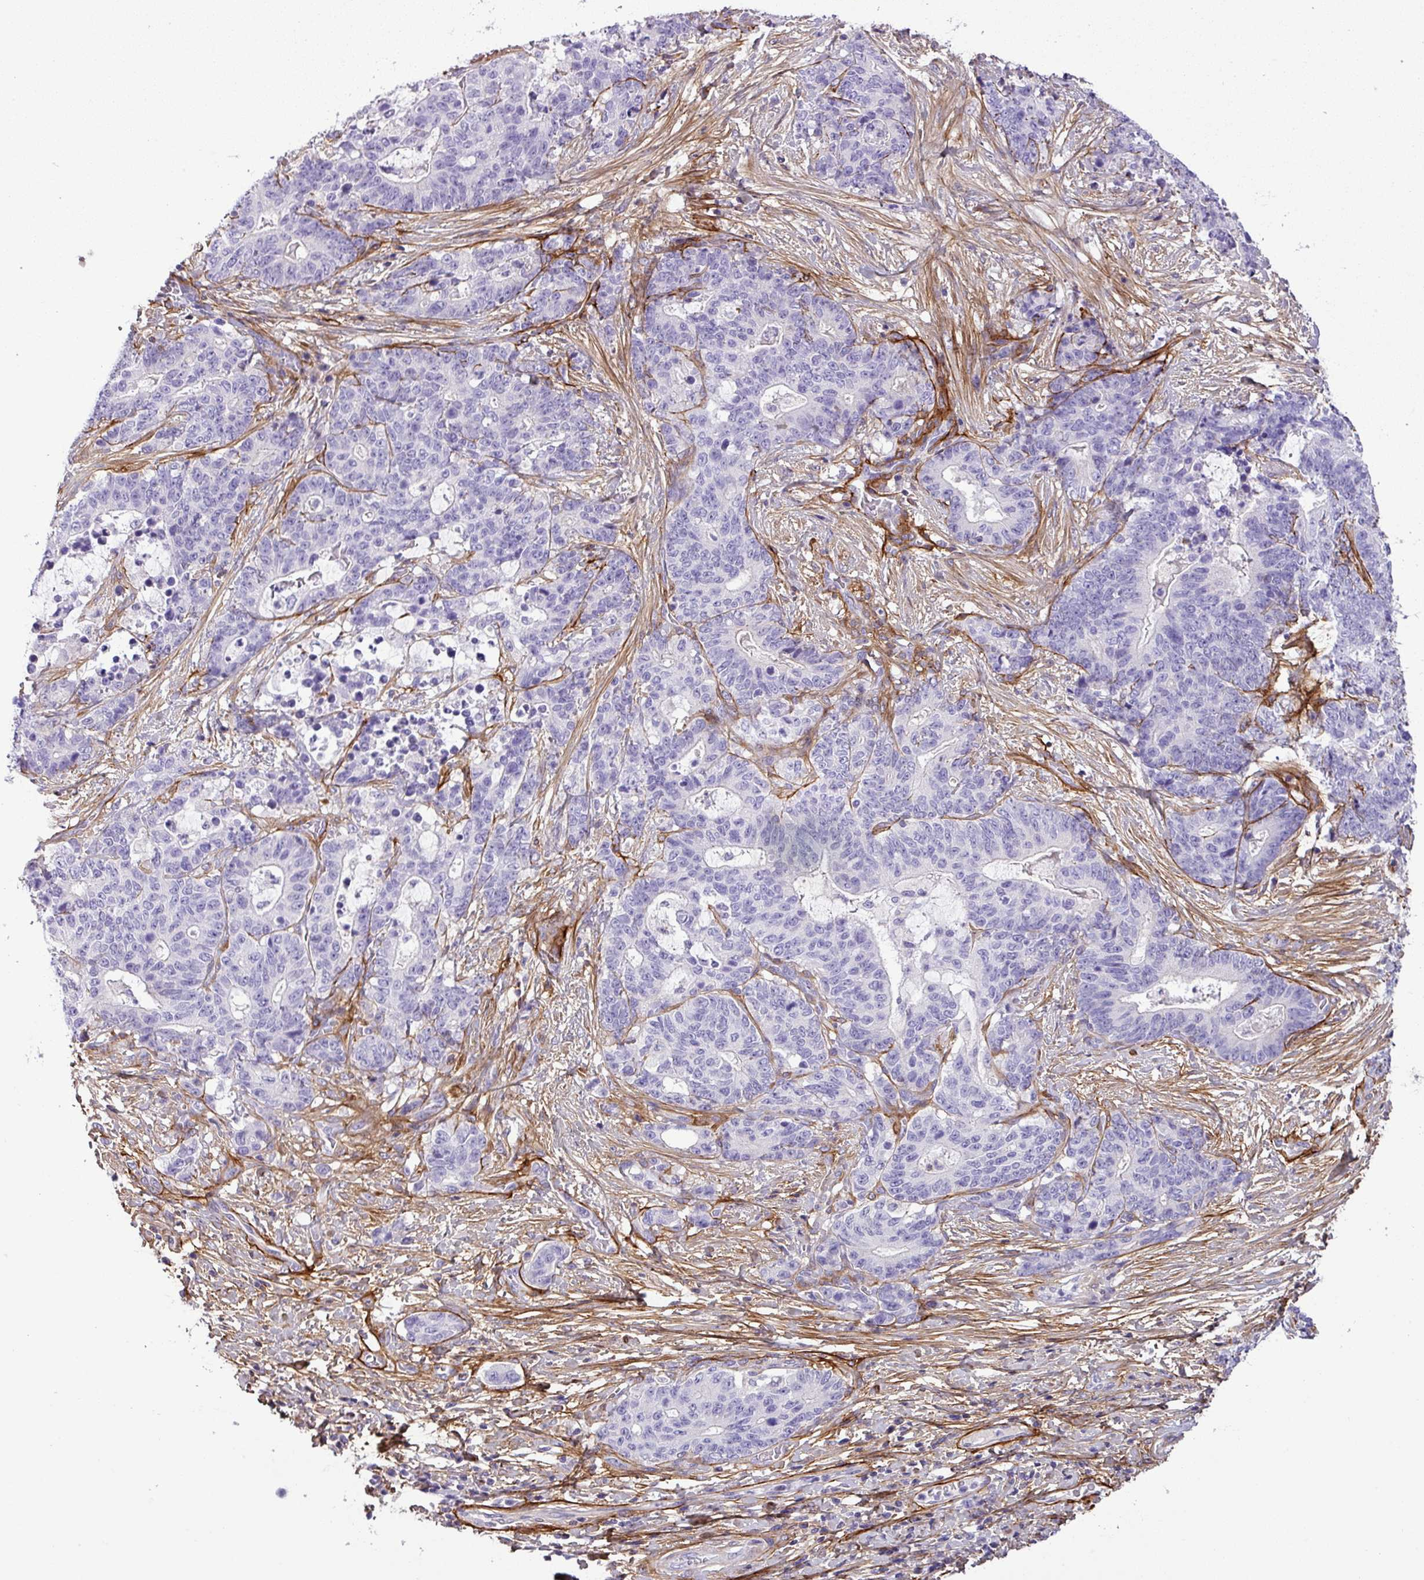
{"staining": {"intensity": "negative", "quantity": "none", "location": "none"}, "tissue": "stomach cancer", "cell_type": "Tumor cells", "image_type": "cancer", "snomed": [{"axis": "morphology", "description": "Normal tissue, NOS"}, {"axis": "morphology", "description": "Adenocarcinoma, NOS"}, {"axis": "topography", "description": "Stomach"}], "caption": "Histopathology image shows no protein expression in tumor cells of adenocarcinoma (stomach) tissue. The staining is performed using DAB brown chromogen with nuclei counter-stained in using hematoxylin.", "gene": "PARD6G", "patient": {"sex": "female", "age": 64}}